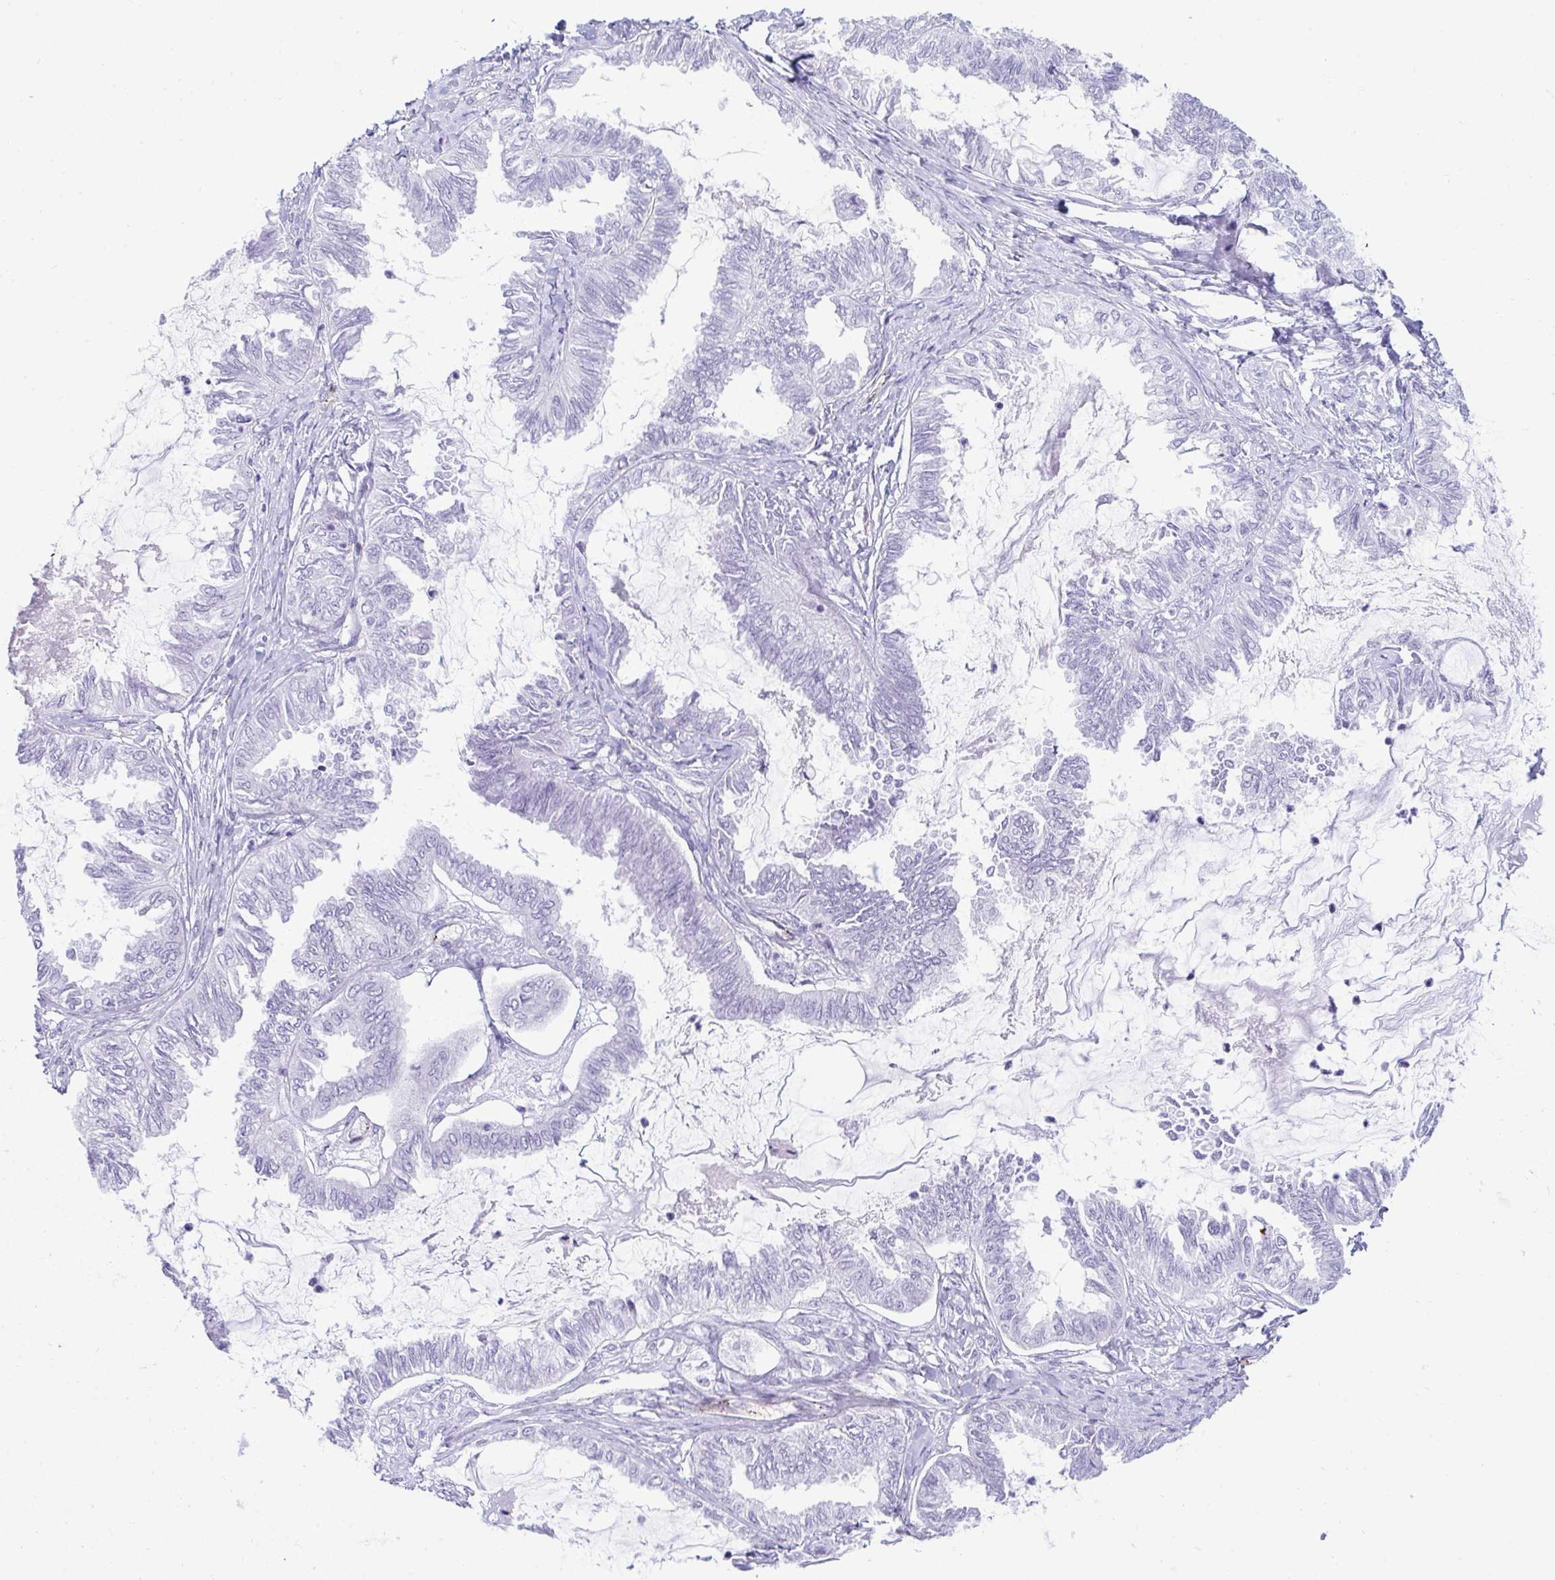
{"staining": {"intensity": "negative", "quantity": "none", "location": "none"}, "tissue": "ovarian cancer", "cell_type": "Tumor cells", "image_type": "cancer", "snomed": [{"axis": "morphology", "description": "Carcinoma, endometroid"}, {"axis": "topography", "description": "Ovary"}], "caption": "High magnification brightfield microscopy of endometroid carcinoma (ovarian) stained with DAB (brown) and counterstained with hematoxylin (blue): tumor cells show no significant positivity.", "gene": "UBL3", "patient": {"sex": "female", "age": 70}}